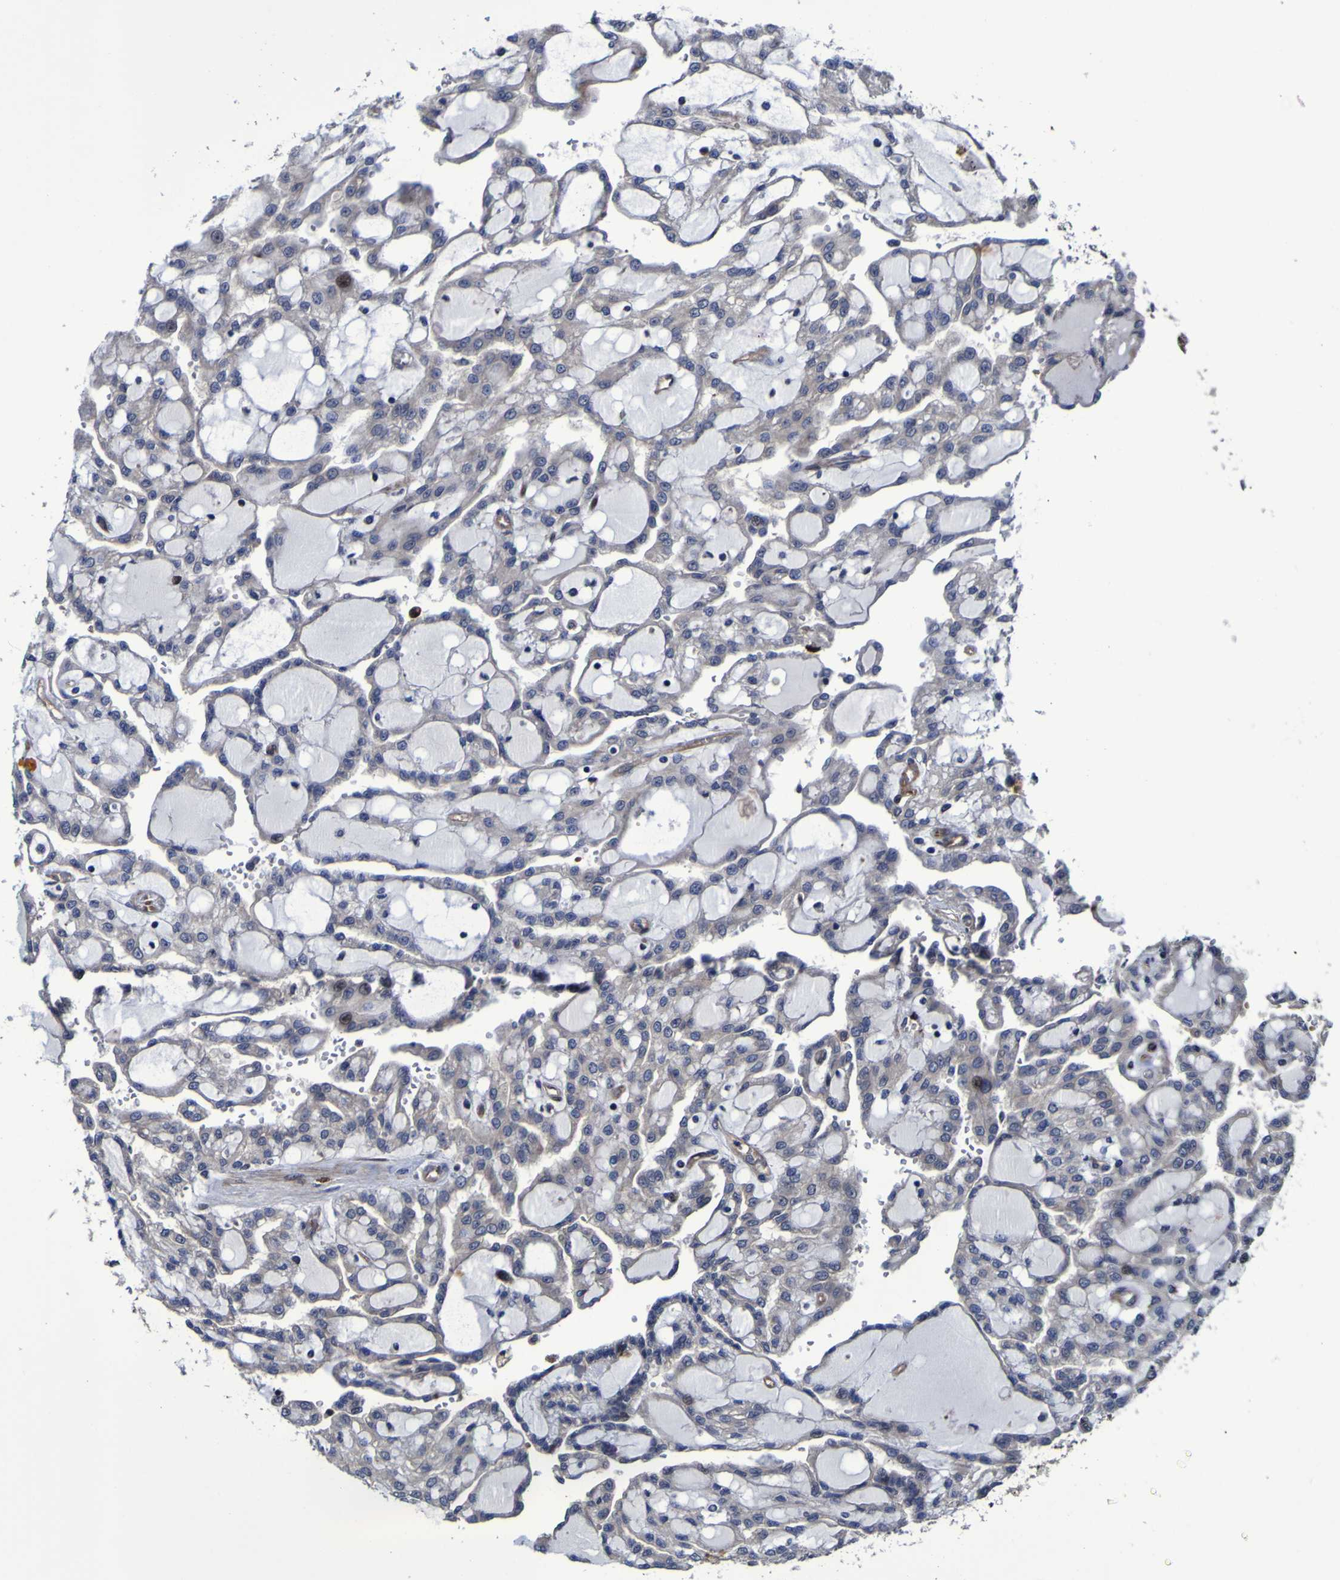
{"staining": {"intensity": "moderate", "quantity": "<25%", "location": "nuclear"}, "tissue": "renal cancer", "cell_type": "Tumor cells", "image_type": "cancer", "snomed": [{"axis": "morphology", "description": "Adenocarcinoma, NOS"}, {"axis": "topography", "description": "Kidney"}], "caption": "Renal cancer (adenocarcinoma) was stained to show a protein in brown. There is low levels of moderate nuclear staining in approximately <25% of tumor cells.", "gene": "MGLL", "patient": {"sex": "male", "age": 63}}